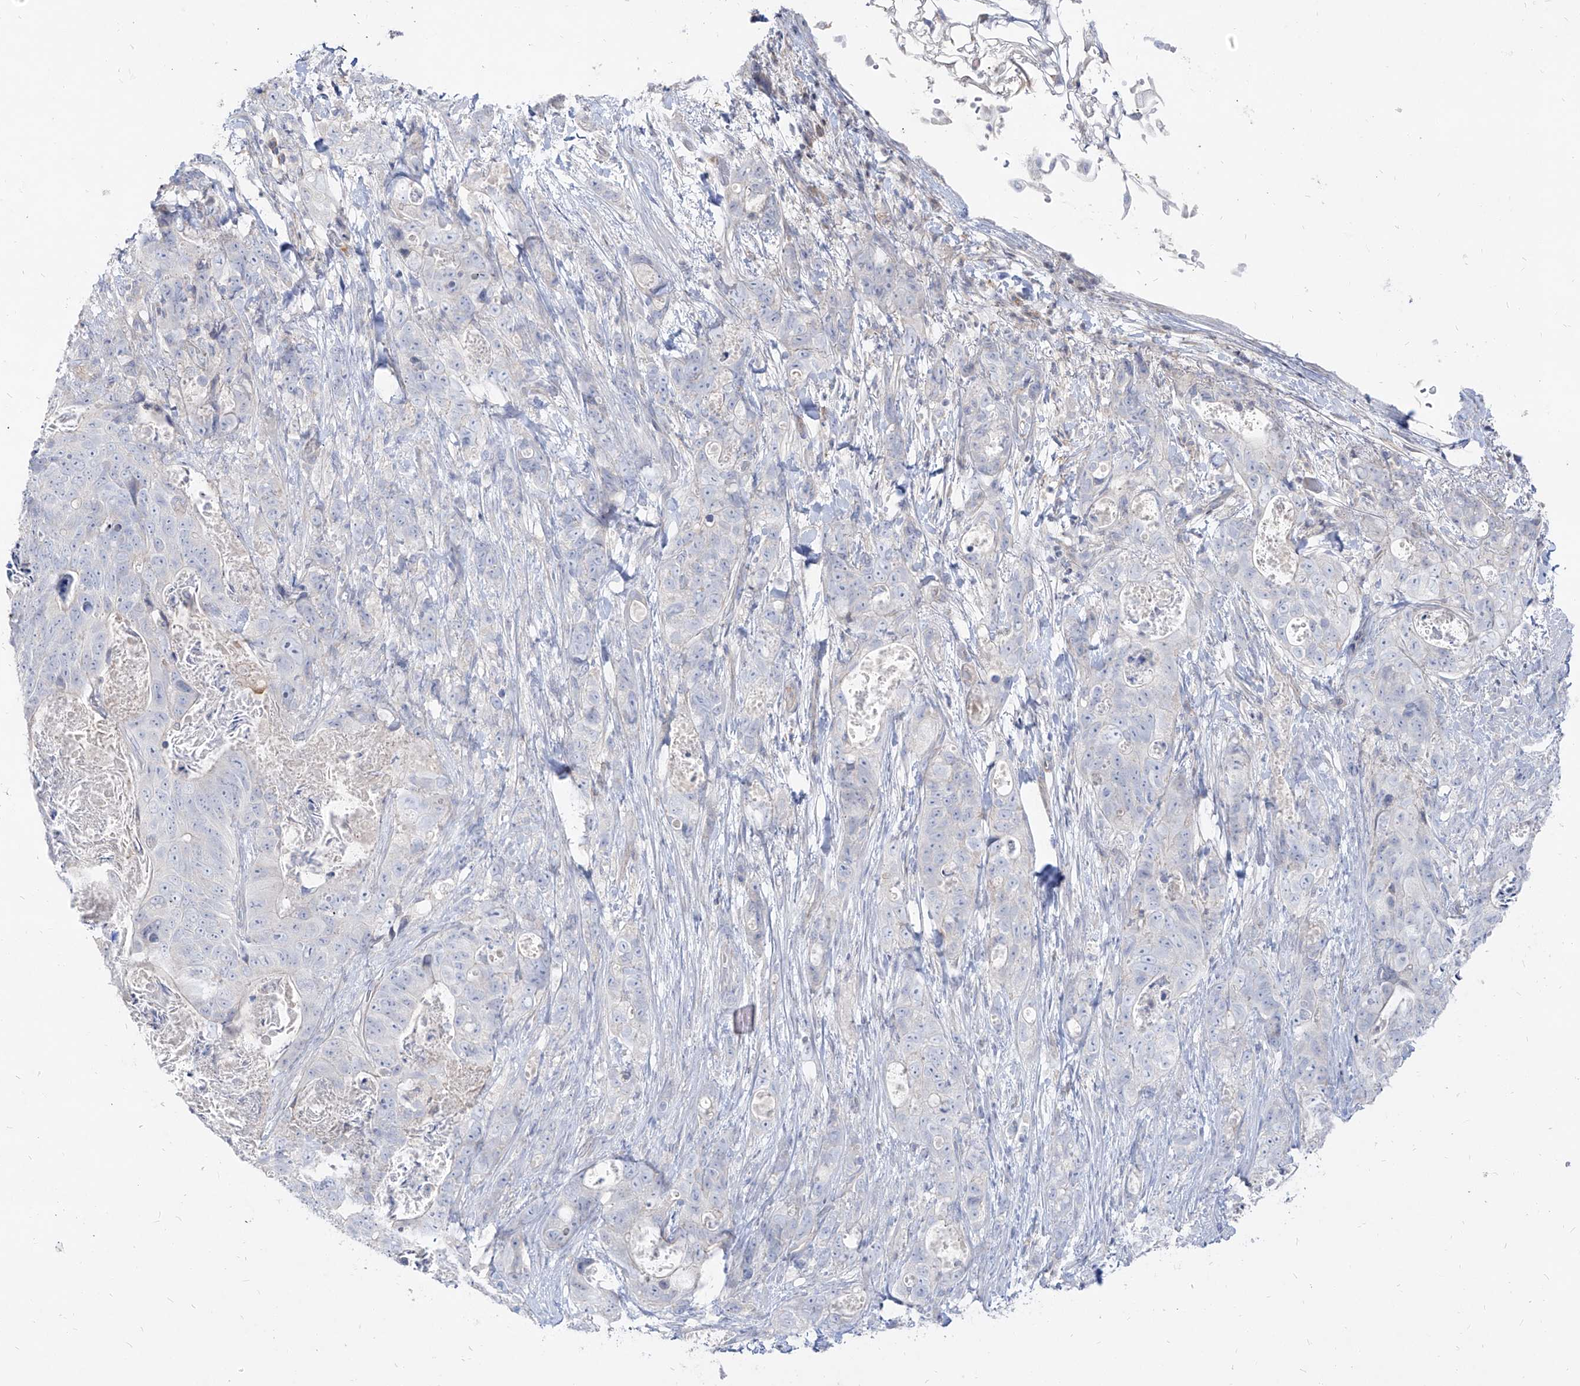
{"staining": {"intensity": "negative", "quantity": "none", "location": "none"}, "tissue": "stomach cancer", "cell_type": "Tumor cells", "image_type": "cancer", "snomed": [{"axis": "morphology", "description": "Normal tissue, NOS"}, {"axis": "morphology", "description": "Adenocarcinoma, NOS"}, {"axis": "topography", "description": "Stomach"}], "caption": "DAB immunohistochemical staining of stomach cancer shows no significant staining in tumor cells. (DAB immunohistochemistry (IHC) visualized using brightfield microscopy, high magnification).", "gene": "RBFOX3", "patient": {"sex": "female", "age": 89}}